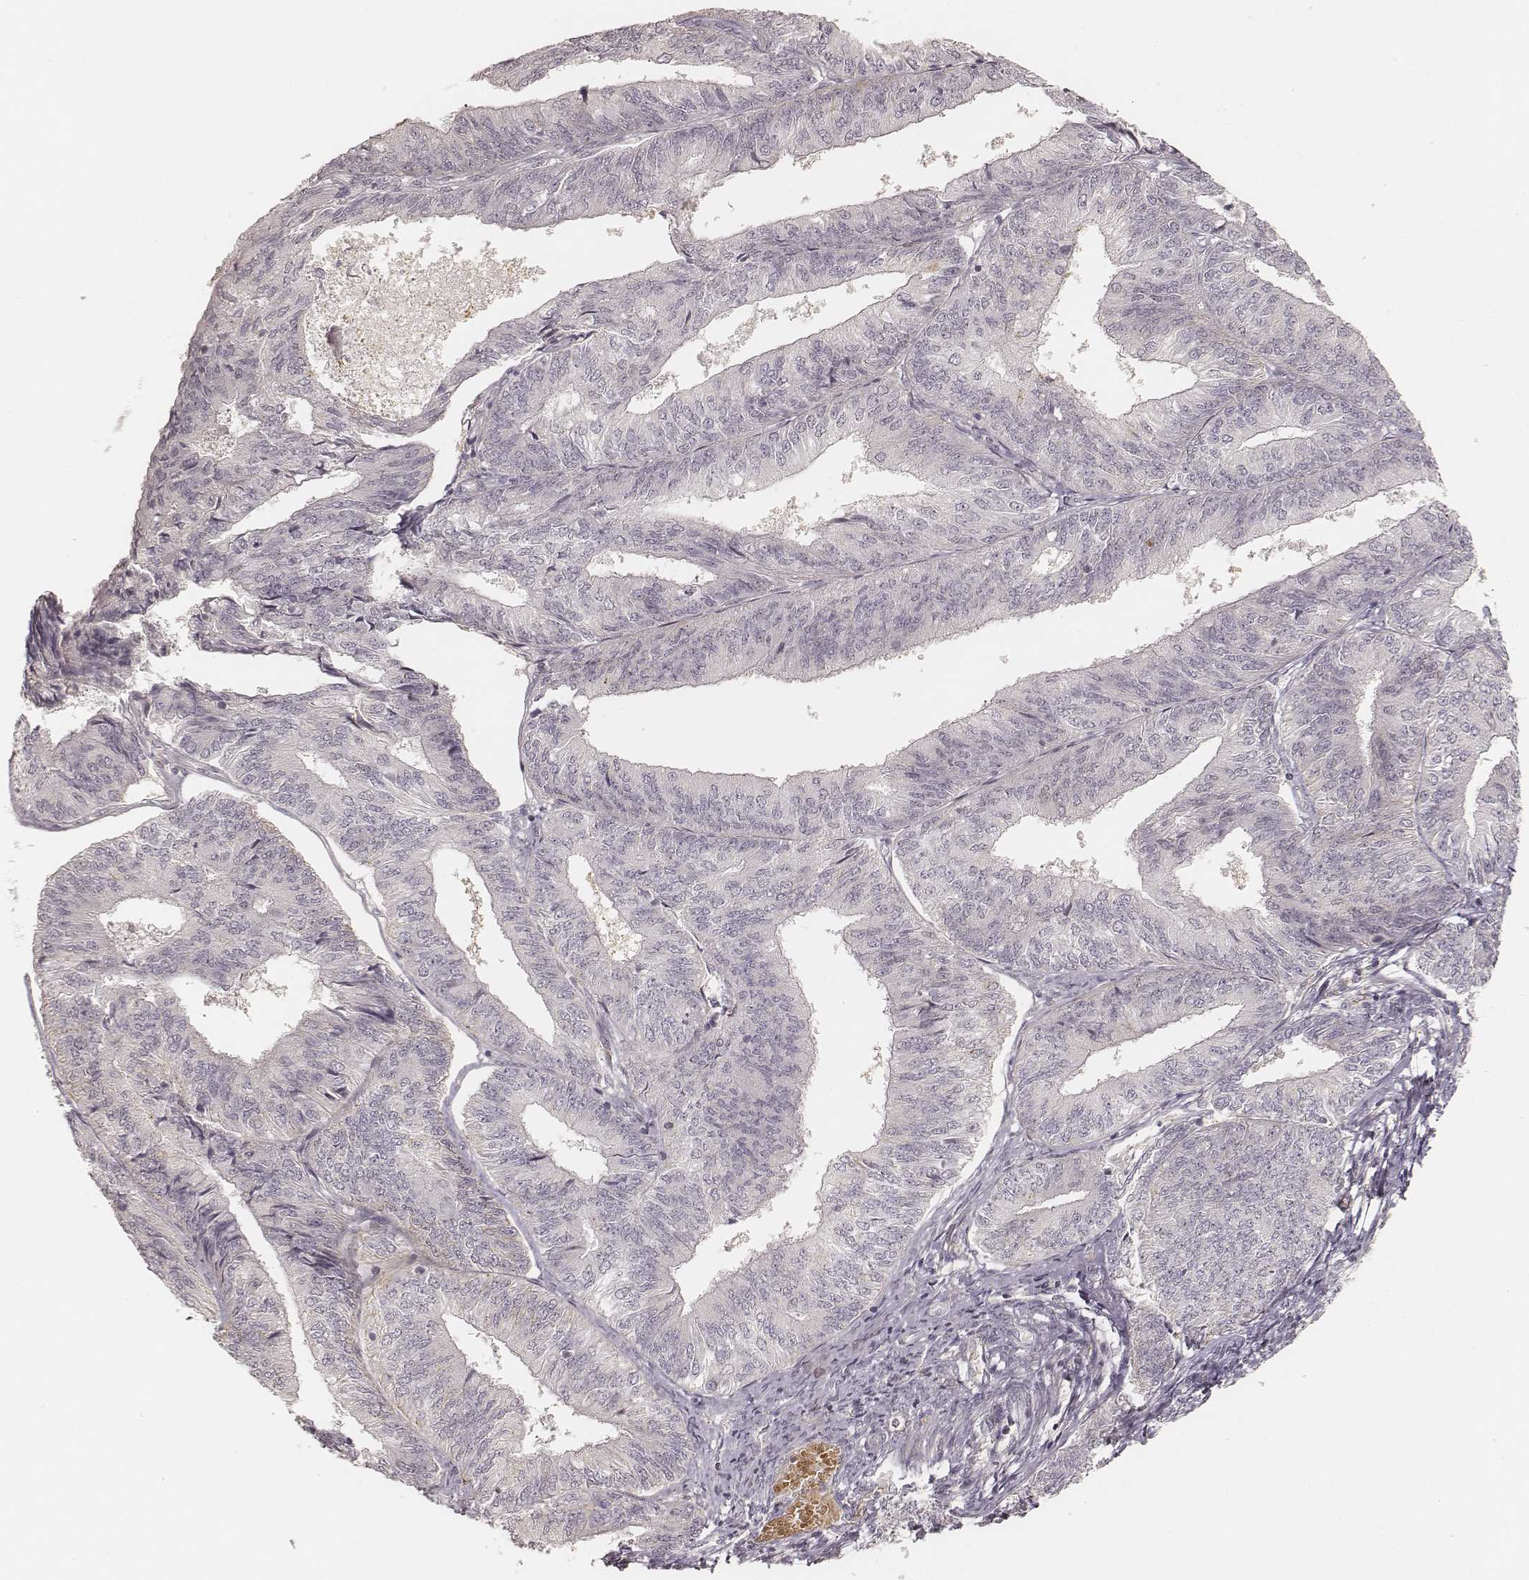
{"staining": {"intensity": "negative", "quantity": "none", "location": "none"}, "tissue": "endometrial cancer", "cell_type": "Tumor cells", "image_type": "cancer", "snomed": [{"axis": "morphology", "description": "Adenocarcinoma, NOS"}, {"axis": "topography", "description": "Endometrium"}], "caption": "This is an immunohistochemistry micrograph of adenocarcinoma (endometrial). There is no staining in tumor cells.", "gene": "GORASP2", "patient": {"sex": "female", "age": 58}}